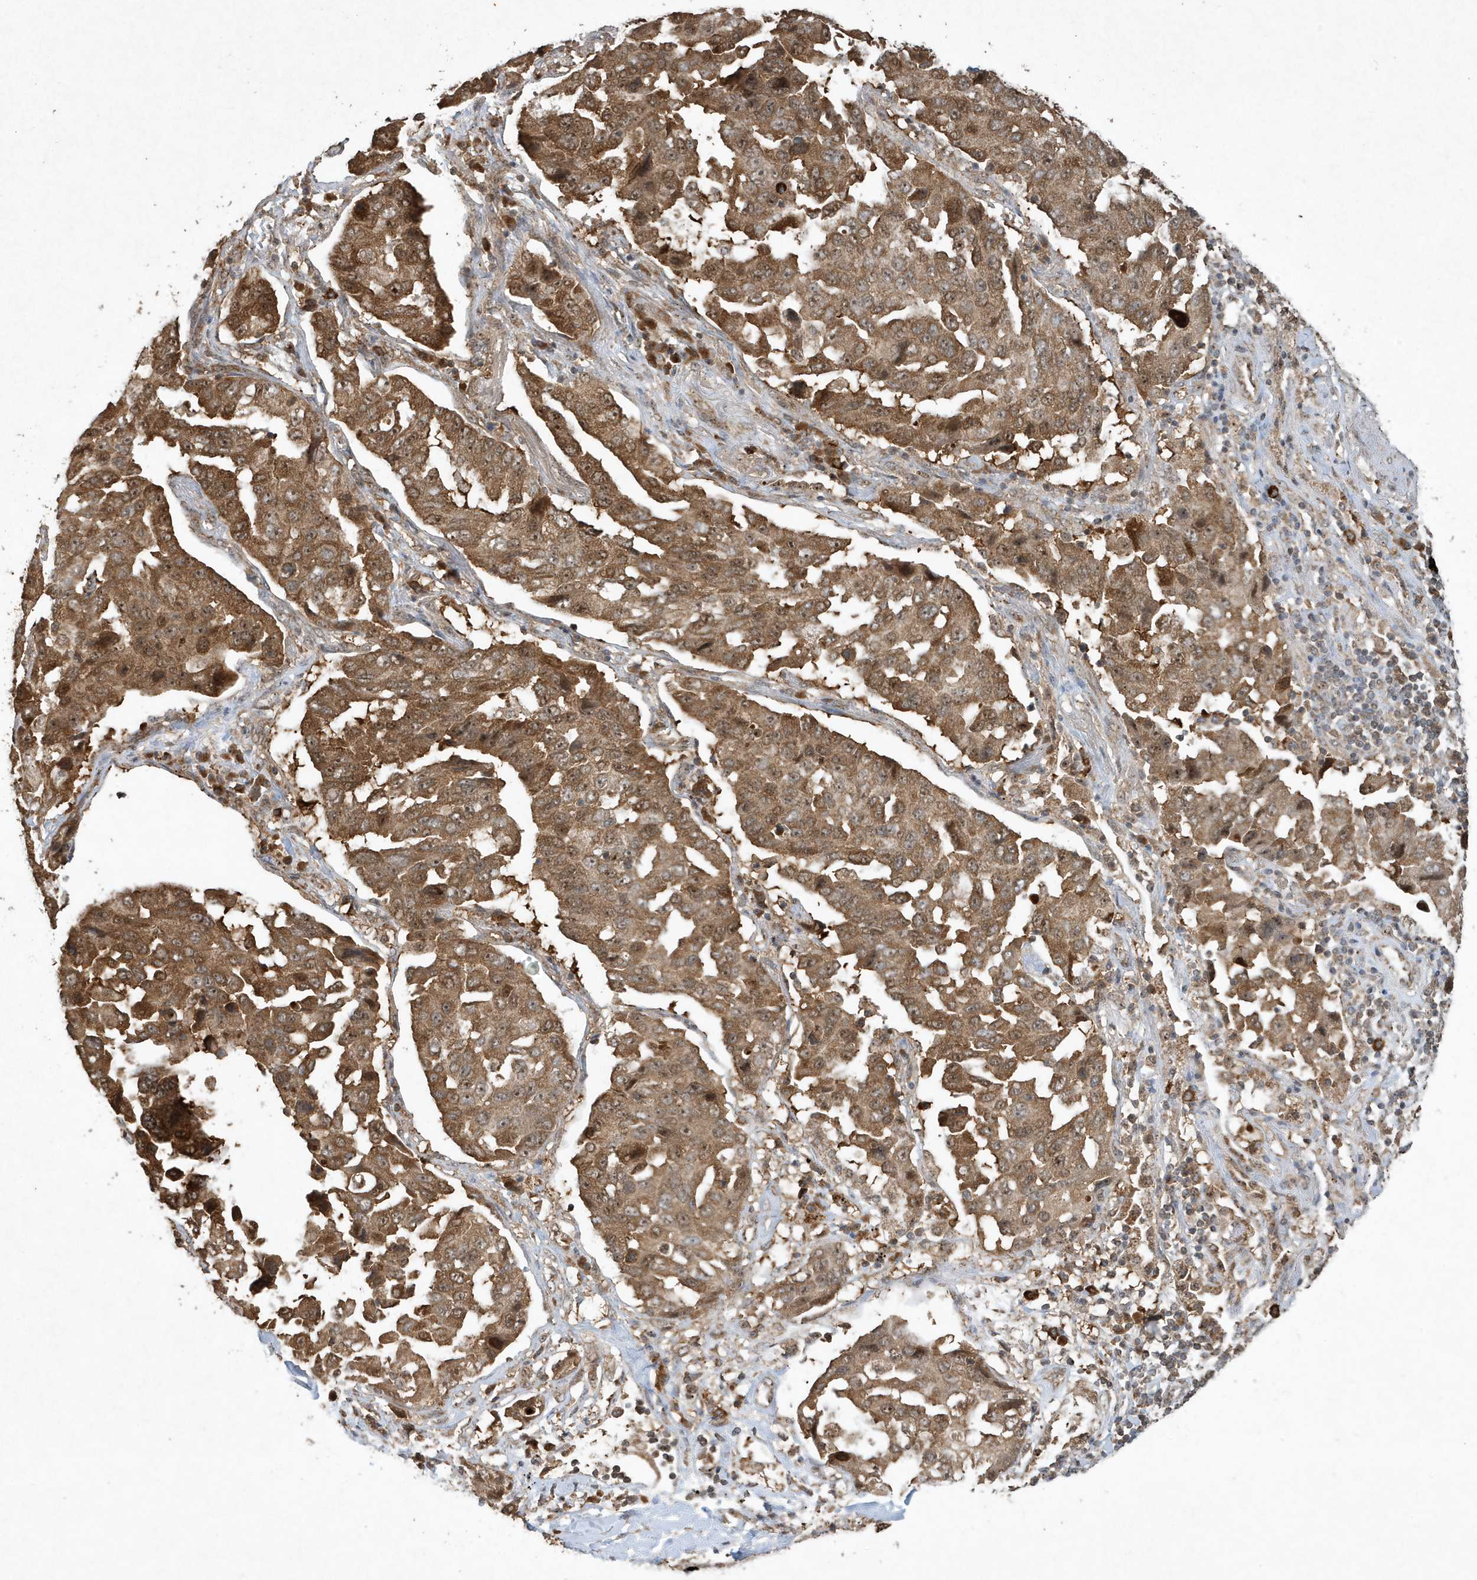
{"staining": {"intensity": "strong", "quantity": ">75%", "location": "cytoplasmic/membranous,nuclear"}, "tissue": "lung cancer", "cell_type": "Tumor cells", "image_type": "cancer", "snomed": [{"axis": "morphology", "description": "Adenocarcinoma, NOS"}, {"axis": "topography", "description": "Lung"}], "caption": "Lung adenocarcinoma stained for a protein (brown) shows strong cytoplasmic/membranous and nuclear positive expression in approximately >75% of tumor cells.", "gene": "ABCB9", "patient": {"sex": "female", "age": 65}}